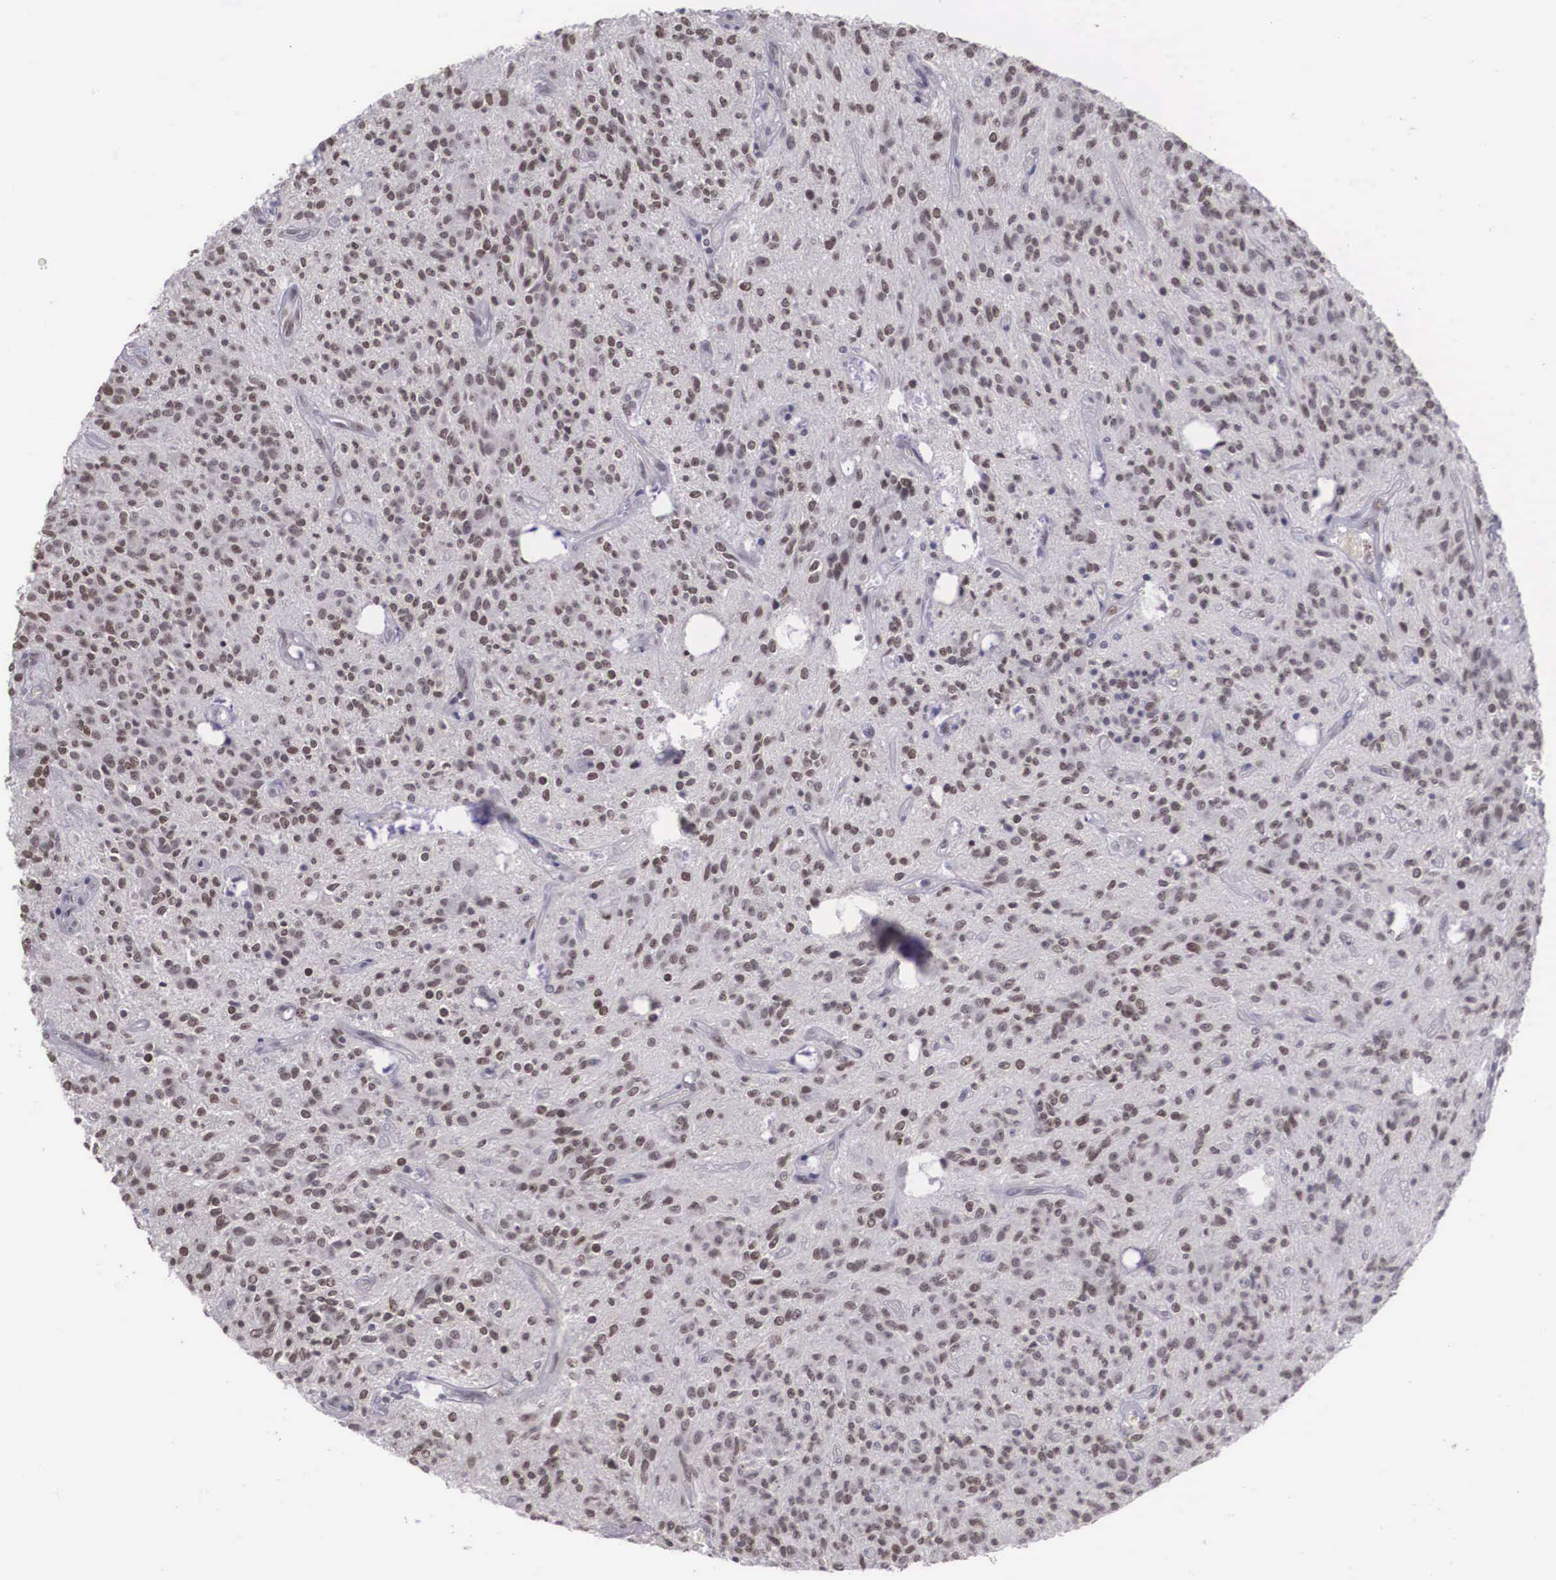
{"staining": {"intensity": "weak", "quantity": "25%-75%", "location": "nuclear"}, "tissue": "glioma", "cell_type": "Tumor cells", "image_type": "cancer", "snomed": [{"axis": "morphology", "description": "Glioma, malignant, Low grade"}, {"axis": "topography", "description": "Brain"}], "caption": "This image reveals glioma stained with immunohistochemistry to label a protein in brown. The nuclear of tumor cells show weak positivity for the protein. Nuclei are counter-stained blue.", "gene": "ZNF275", "patient": {"sex": "female", "age": 15}}